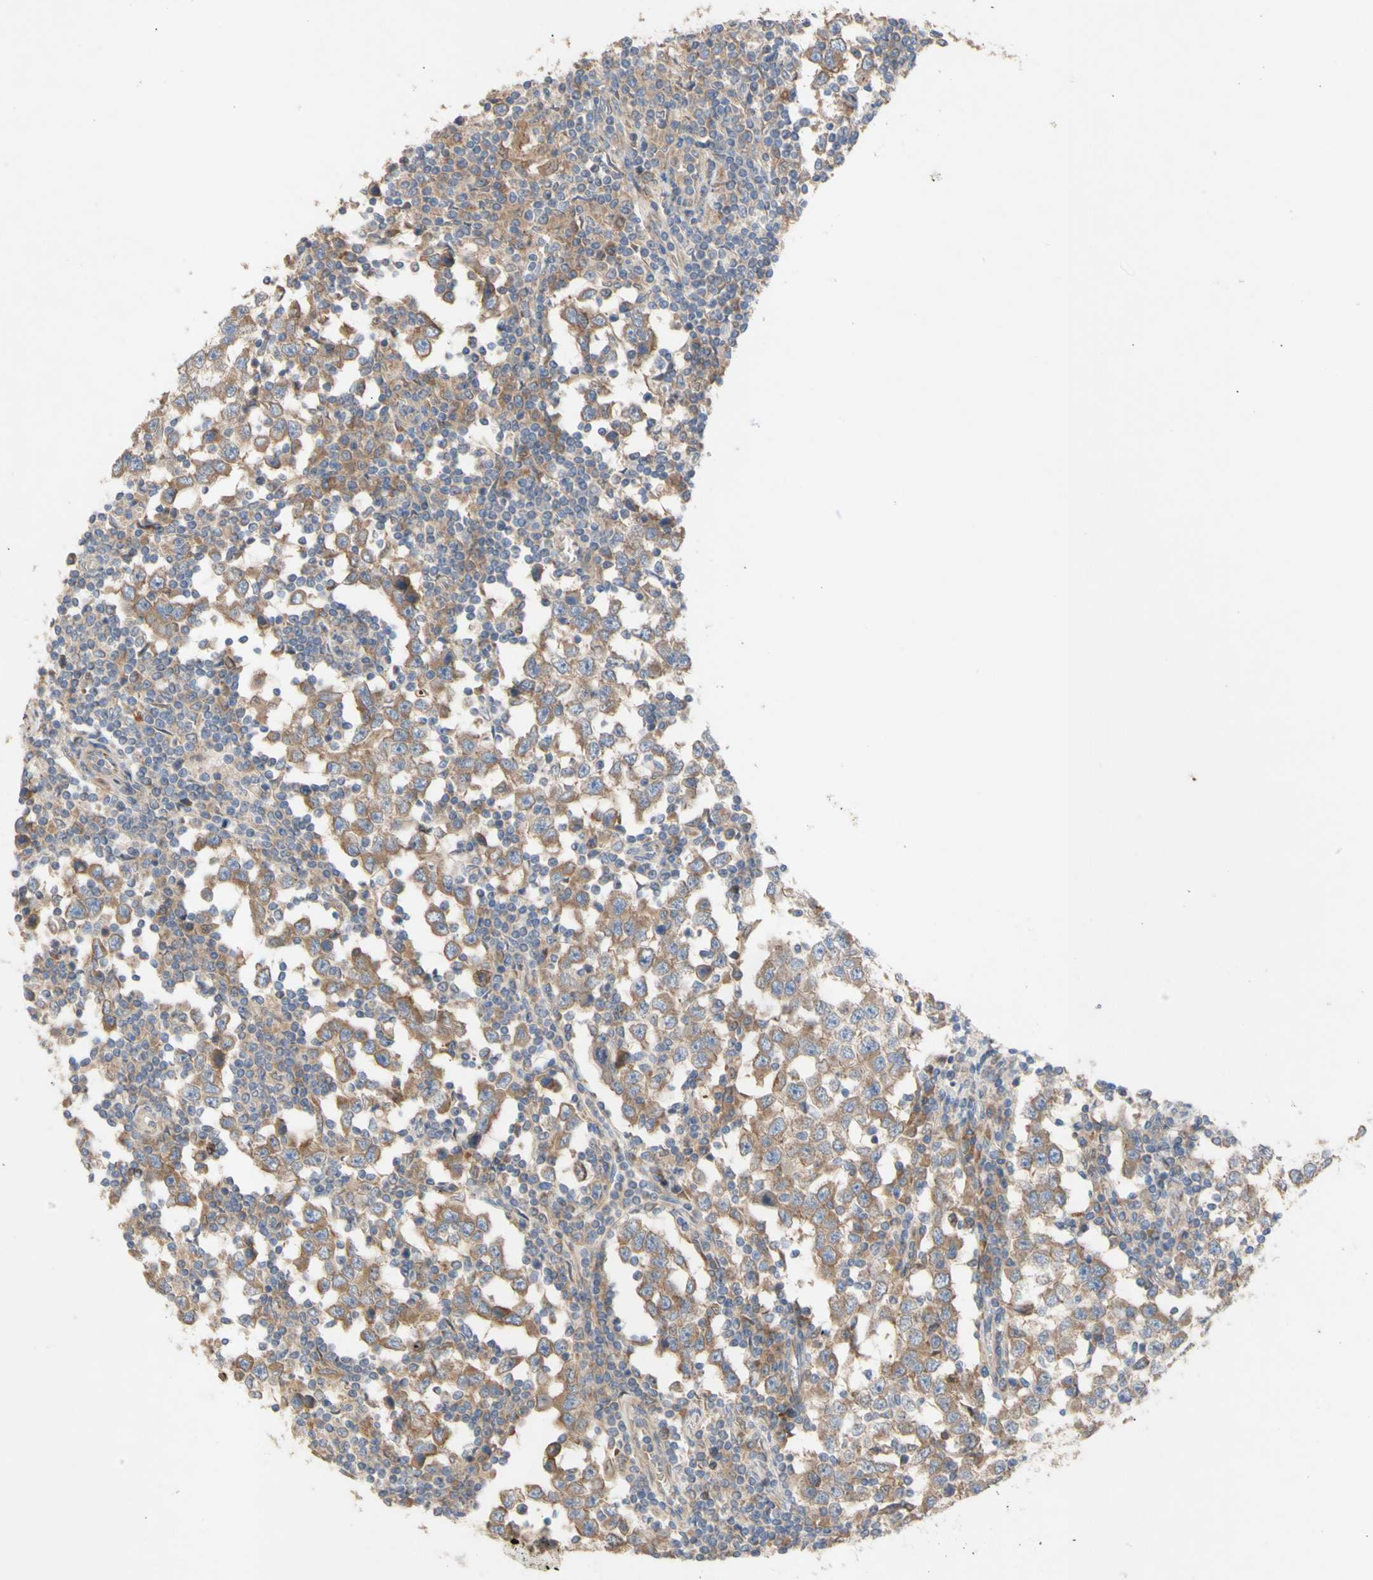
{"staining": {"intensity": "moderate", "quantity": ">75%", "location": "cytoplasmic/membranous"}, "tissue": "testis cancer", "cell_type": "Tumor cells", "image_type": "cancer", "snomed": [{"axis": "morphology", "description": "Seminoma, NOS"}, {"axis": "topography", "description": "Testis"}], "caption": "Testis seminoma was stained to show a protein in brown. There is medium levels of moderate cytoplasmic/membranous expression in approximately >75% of tumor cells.", "gene": "EIF2S3", "patient": {"sex": "male", "age": 65}}